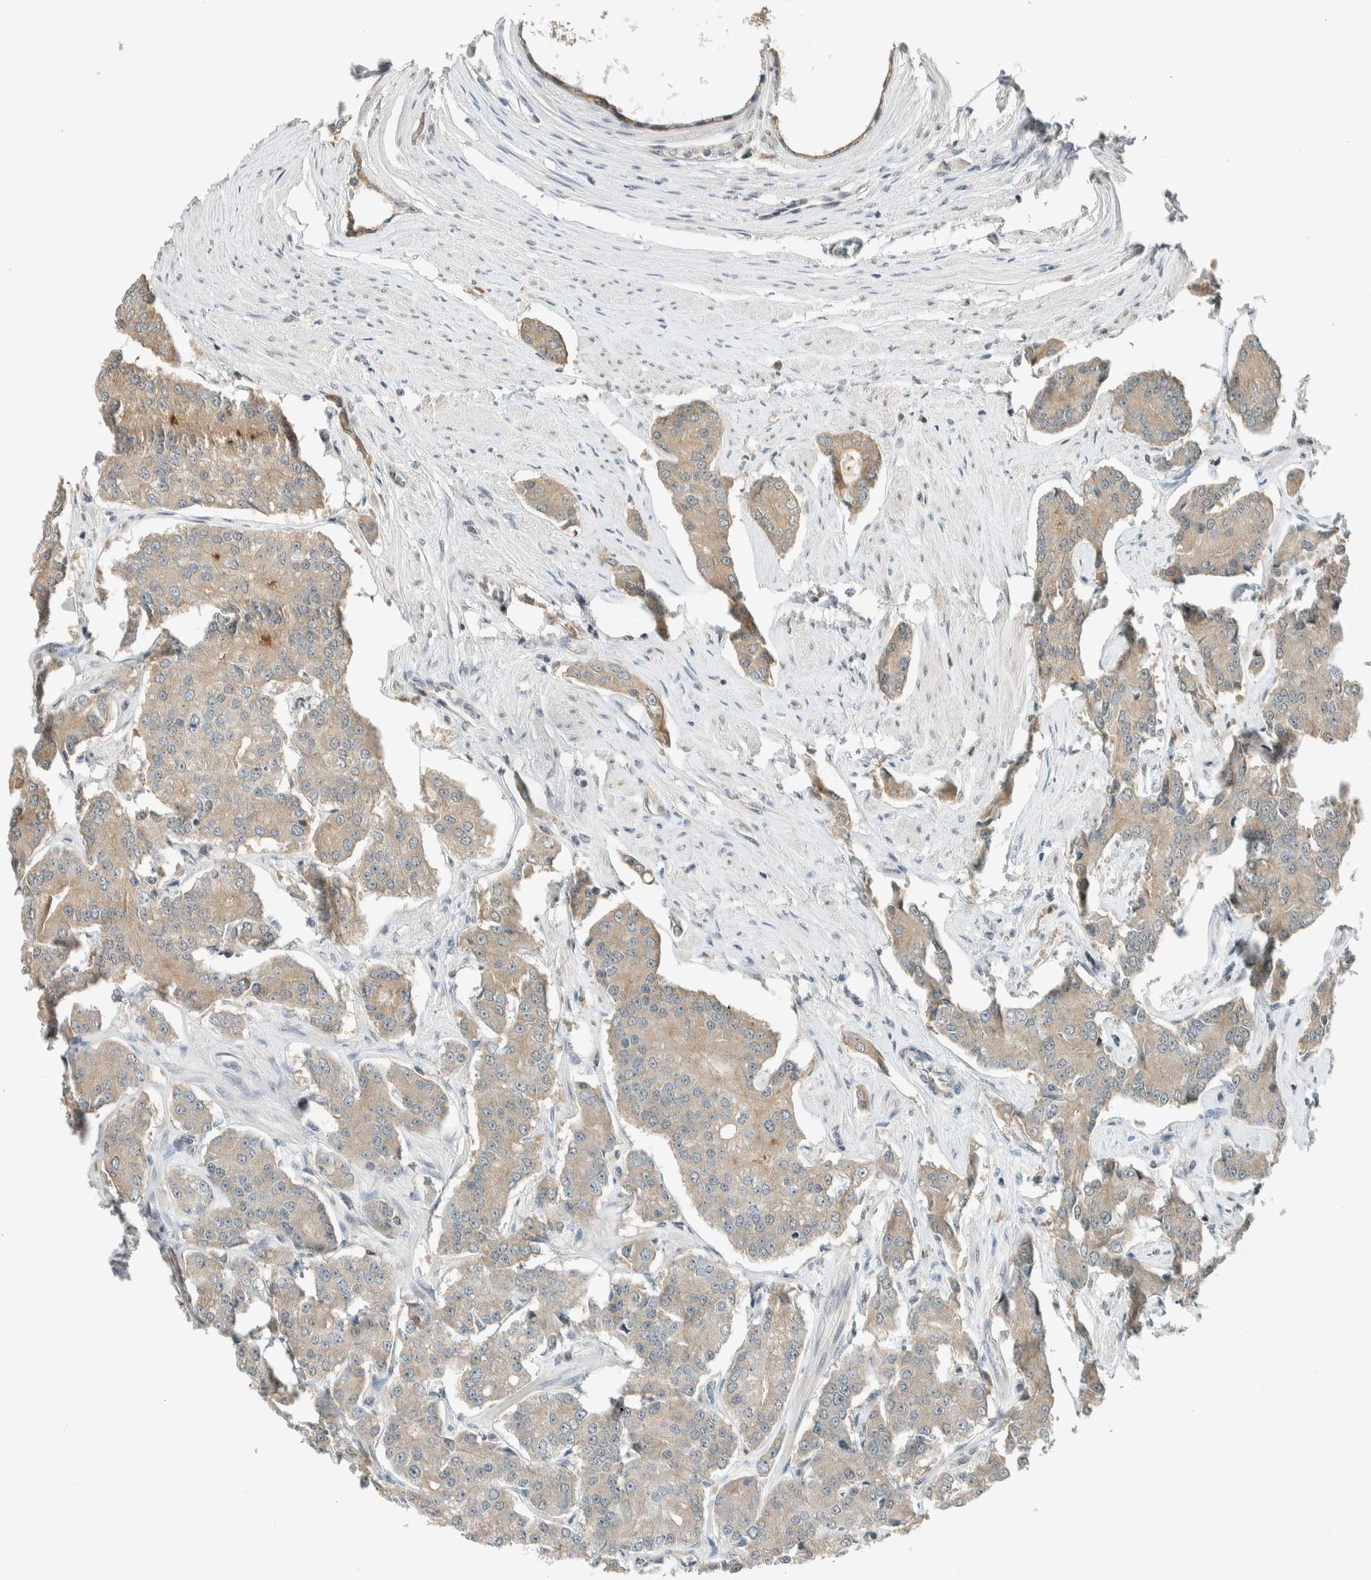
{"staining": {"intensity": "weak", "quantity": ">75%", "location": "cytoplasmic/membranous"}, "tissue": "prostate cancer", "cell_type": "Tumor cells", "image_type": "cancer", "snomed": [{"axis": "morphology", "description": "Adenocarcinoma, High grade"}, {"axis": "topography", "description": "Prostate"}], "caption": "Protein analysis of prostate cancer (adenocarcinoma (high-grade)) tissue exhibits weak cytoplasmic/membranous expression in approximately >75% of tumor cells. (DAB IHC, brown staining for protein, blue staining for nuclei).", "gene": "NIBAN2", "patient": {"sex": "male", "age": 71}}